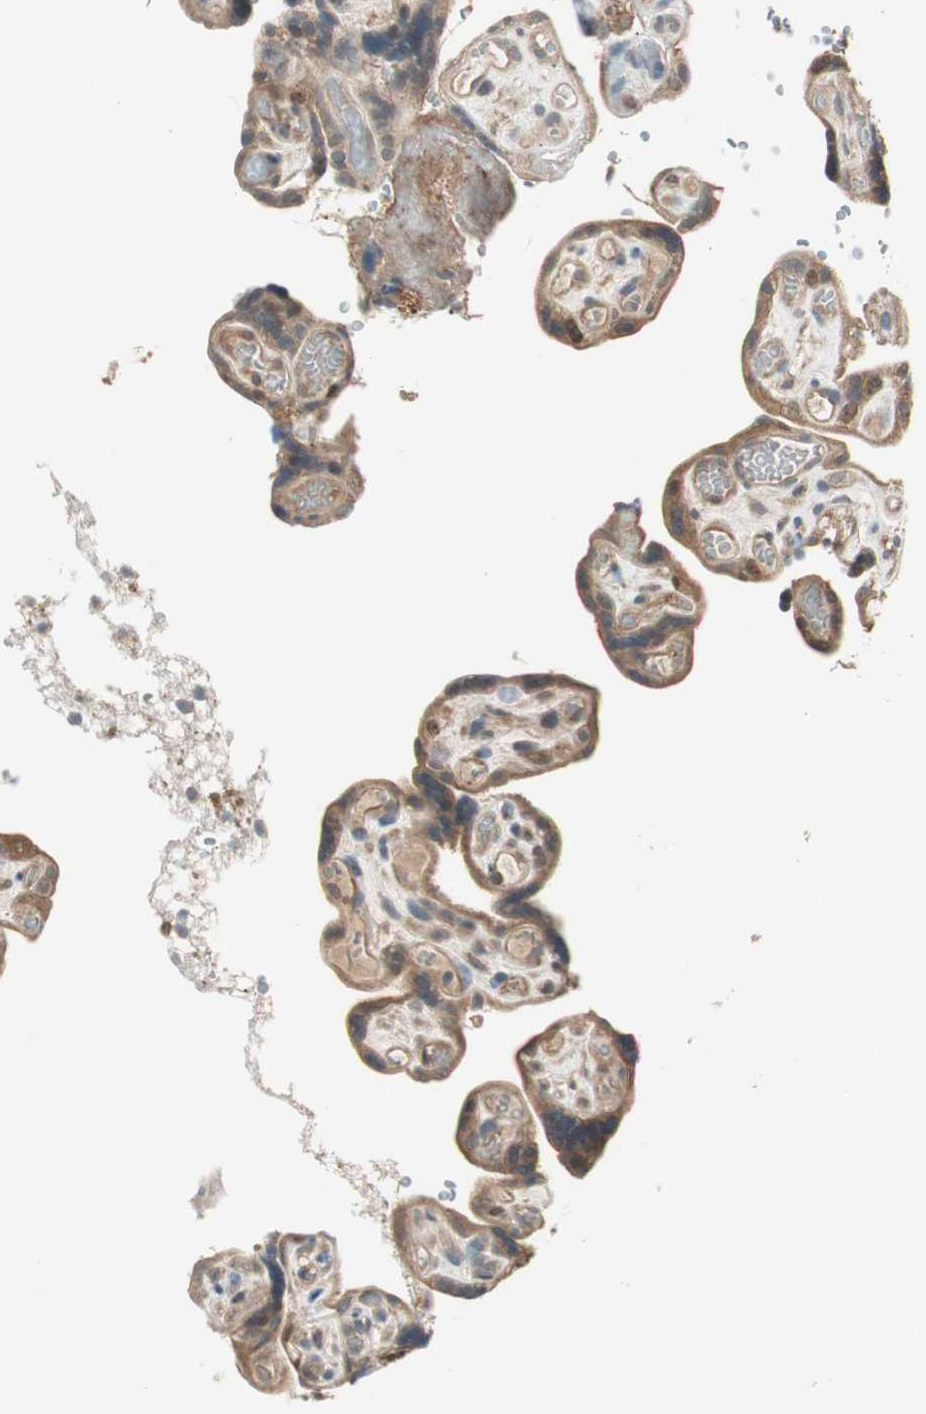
{"staining": {"intensity": "moderate", "quantity": ">75%", "location": "cytoplasmic/membranous"}, "tissue": "placenta", "cell_type": "Decidual cells", "image_type": "normal", "snomed": [{"axis": "morphology", "description": "Normal tissue, NOS"}, {"axis": "topography", "description": "Placenta"}], "caption": "IHC micrograph of benign placenta: human placenta stained using immunohistochemistry (IHC) displays medium levels of moderate protein expression localized specifically in the cytoplasmic/membranous of decidual cells, appearing as a cytoplasmic/membranous brown color.", "gene": "ATP6AP2", "patient": {"sex": "female", "age": 30}}